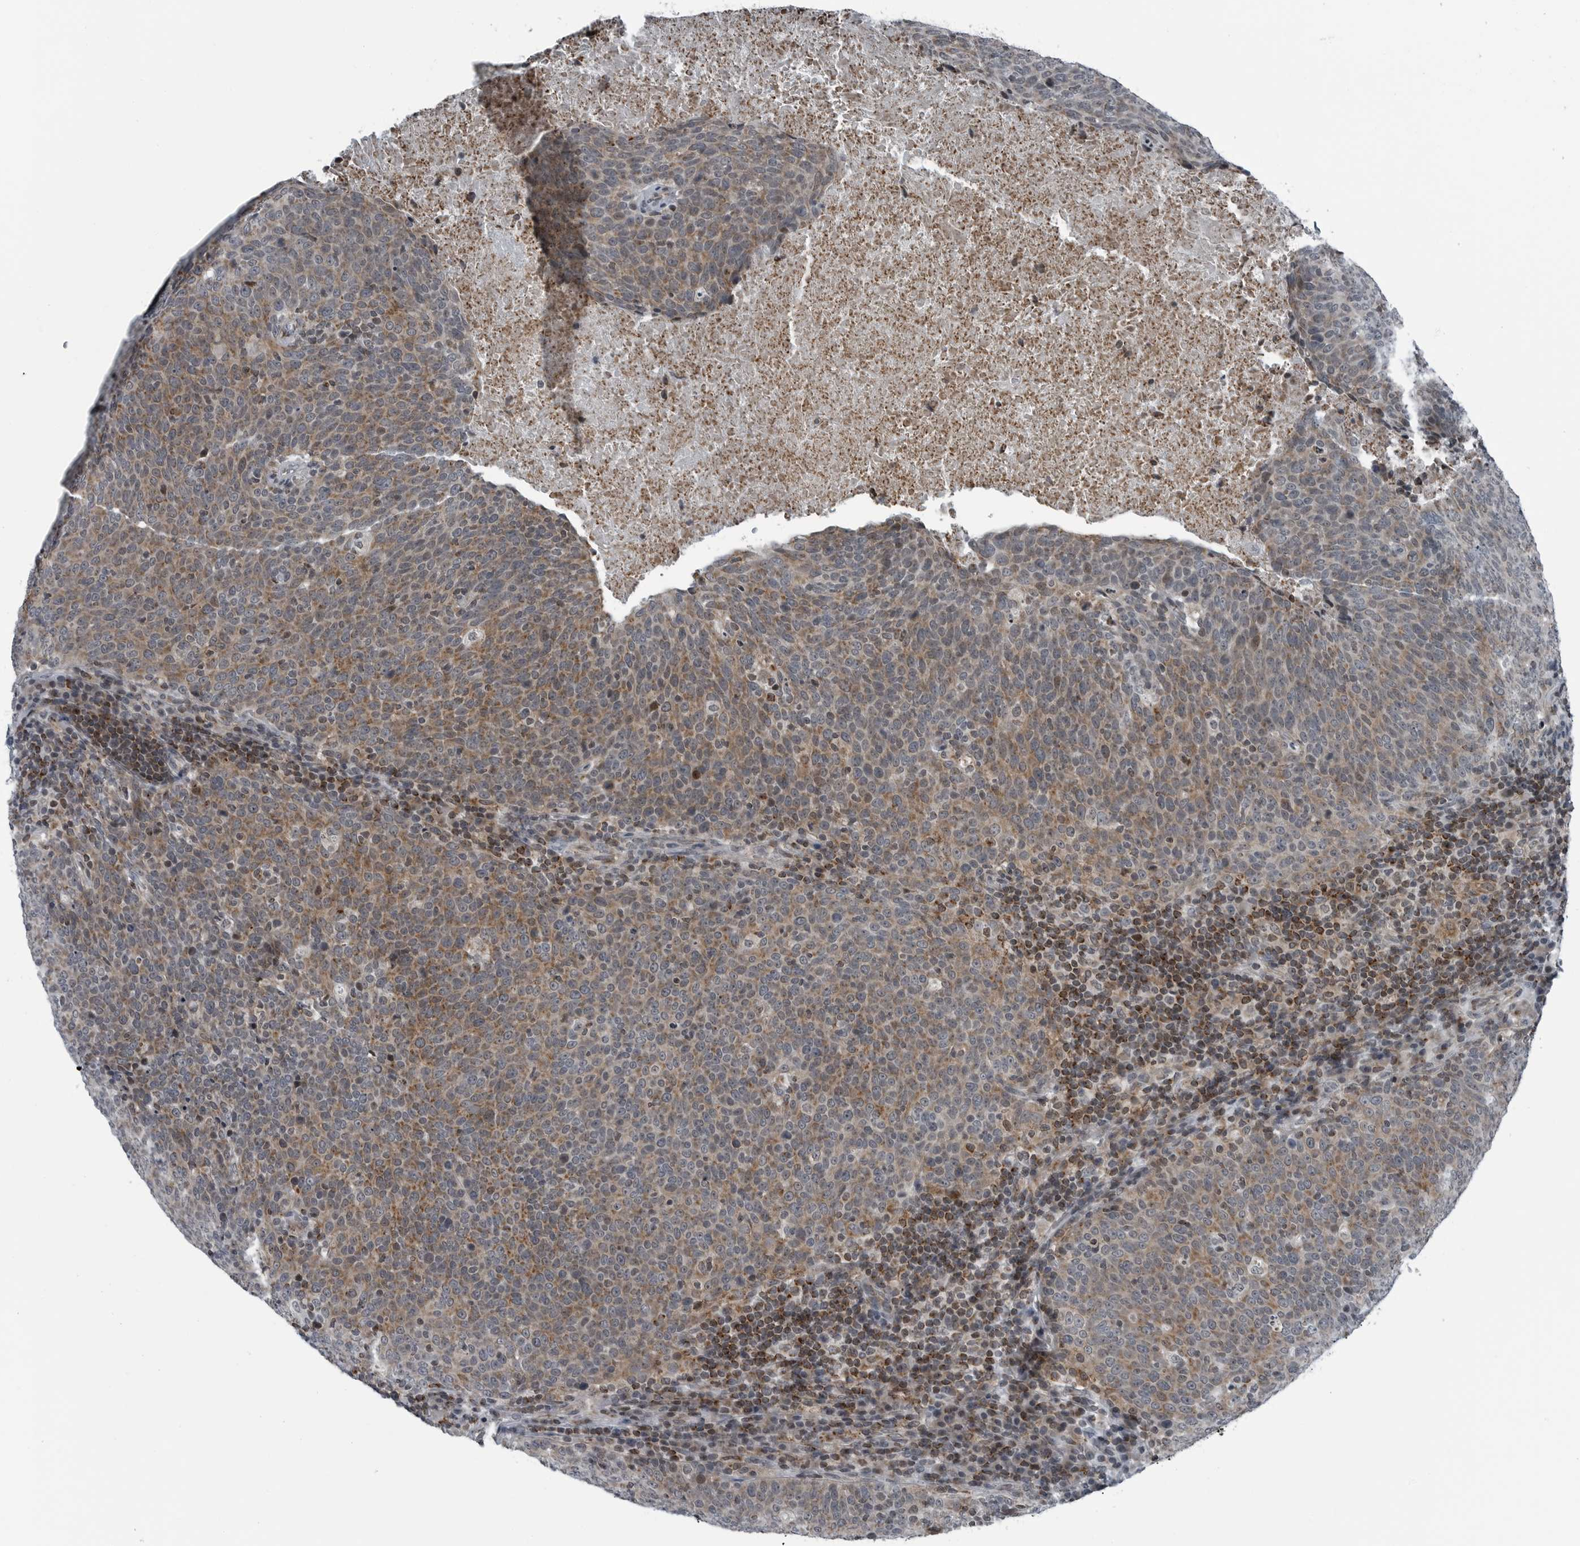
{"staining": {"intensity": "moderate", "quantity": ">75%", "location": "cytoplasmic/membranous"}, "tissue": "head and neck cancer", "cell_type": "Tumor cells", "image_type": "cancer", "snomed": [{"axis": "morphology", "description": "Squamous cell carcinoma, NOS"}, {"axis": "morphology", "description": "Squamous cell carcinoma, metastatic, NOS"}, {"axis": "topography", "description": "Lymph node"}, {"axis": "topography", "description": "Head-Neck"}], "caption": "A brown stain labels moderate cytoplasmic/membranous positivity of a protein in human head and neck cancer (squamous cell carcinoma) tumor cells. (brown staining indicates protein expression, while blue staining denotes nuclei).", "gene": "GAK", "patient": {"sex": "male", "age": 62}}